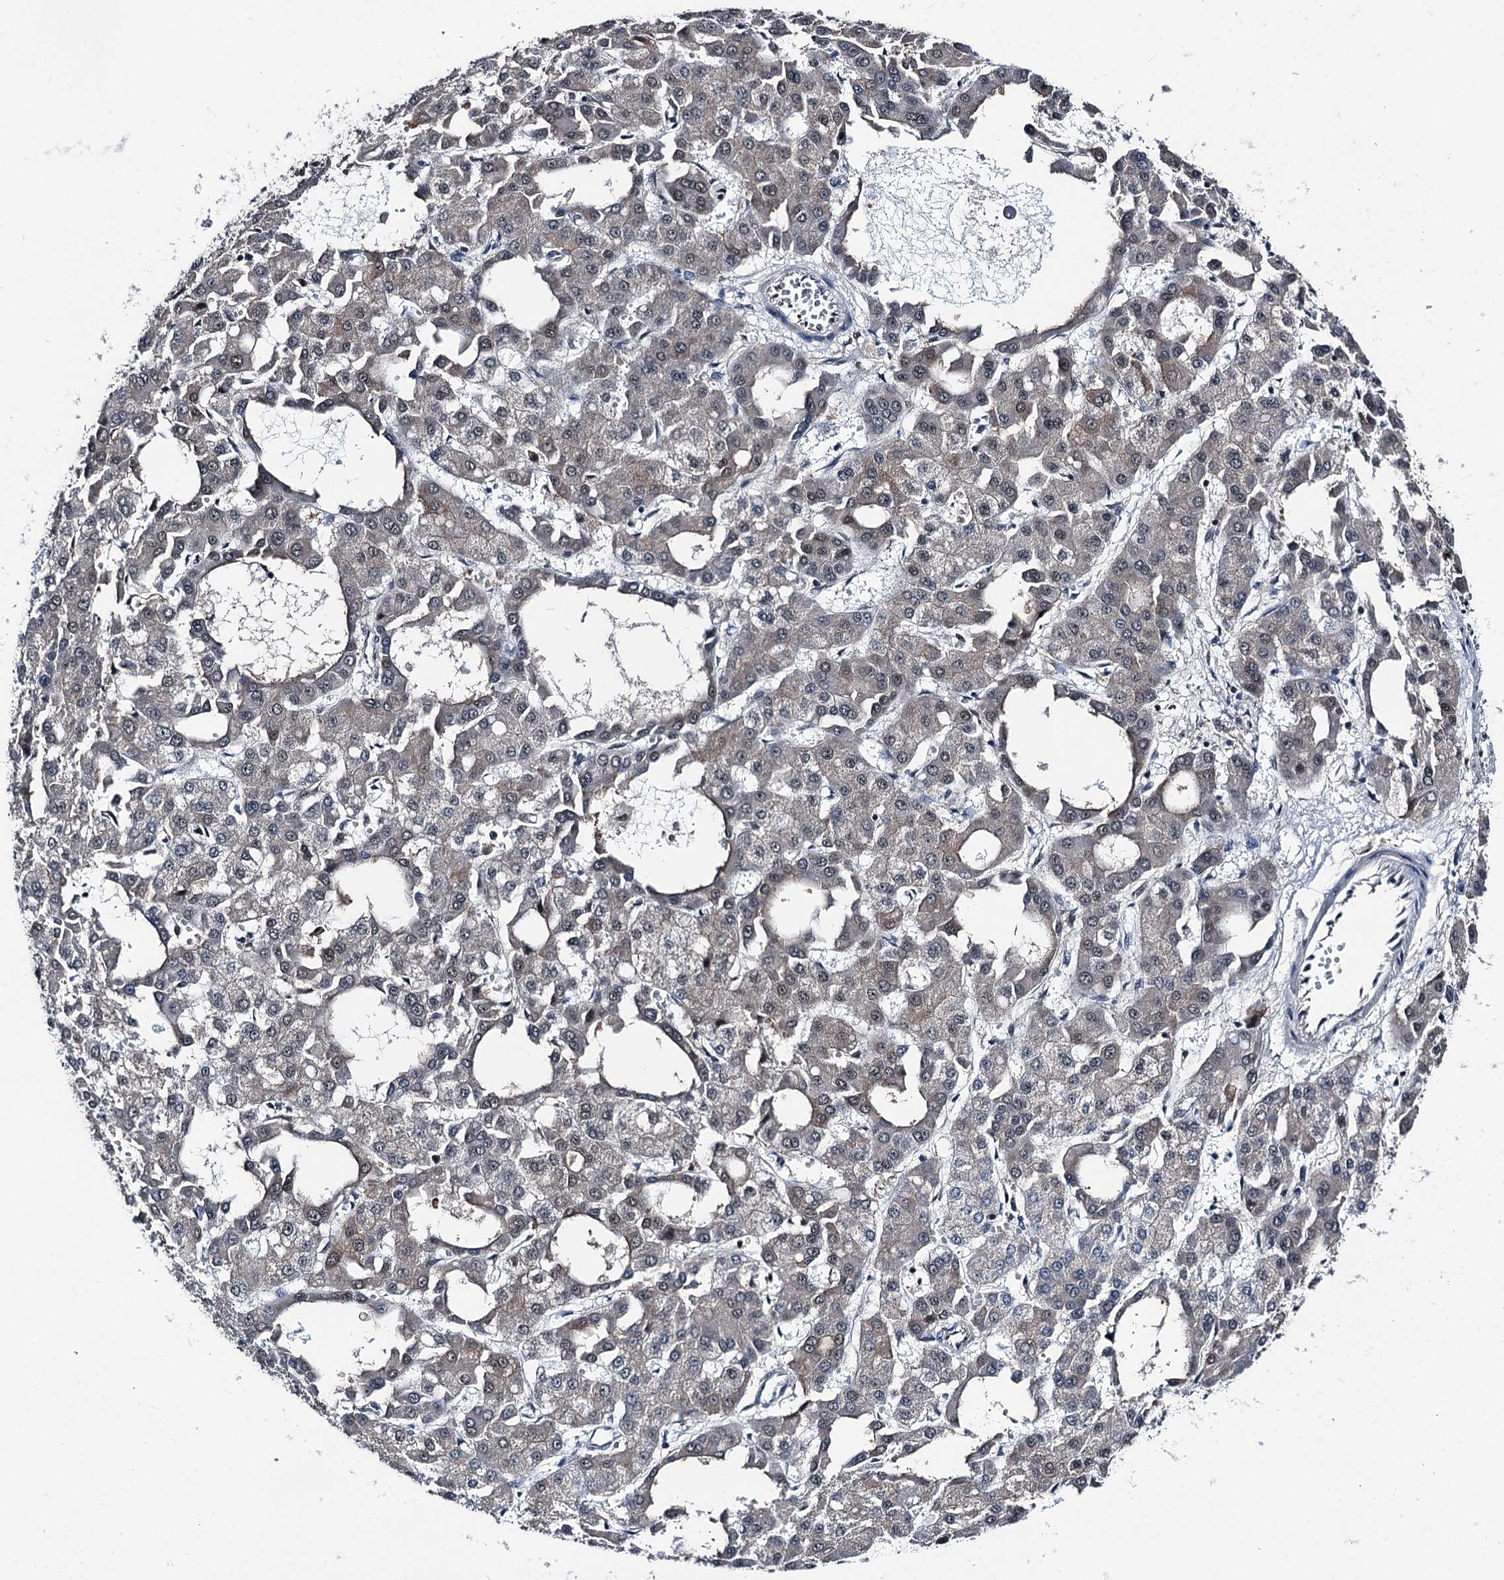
{"staining": {"intensity": "weak", "quantity": "25%-75%", "location": "nuclear"}, "tissue": "liver cancer", "cell_type": "Tumor cells", "image_type": "cancer", "snomed": [{"axis": "morphology", "description": "Carcinoma, Hepatocellular, NOS"}, {"axis": "topography", "description": "Liver"}], "caption": "Immunohistochemical staining of liver cancer (hepatocellular carcinoma) reveals low levels of weak nuclear positivity in approximately 25%-75% of tumor cells. Nuclei are stained in blue.", "gene": "PSMD13", "patient": {"sex": "male", "age": 47}}